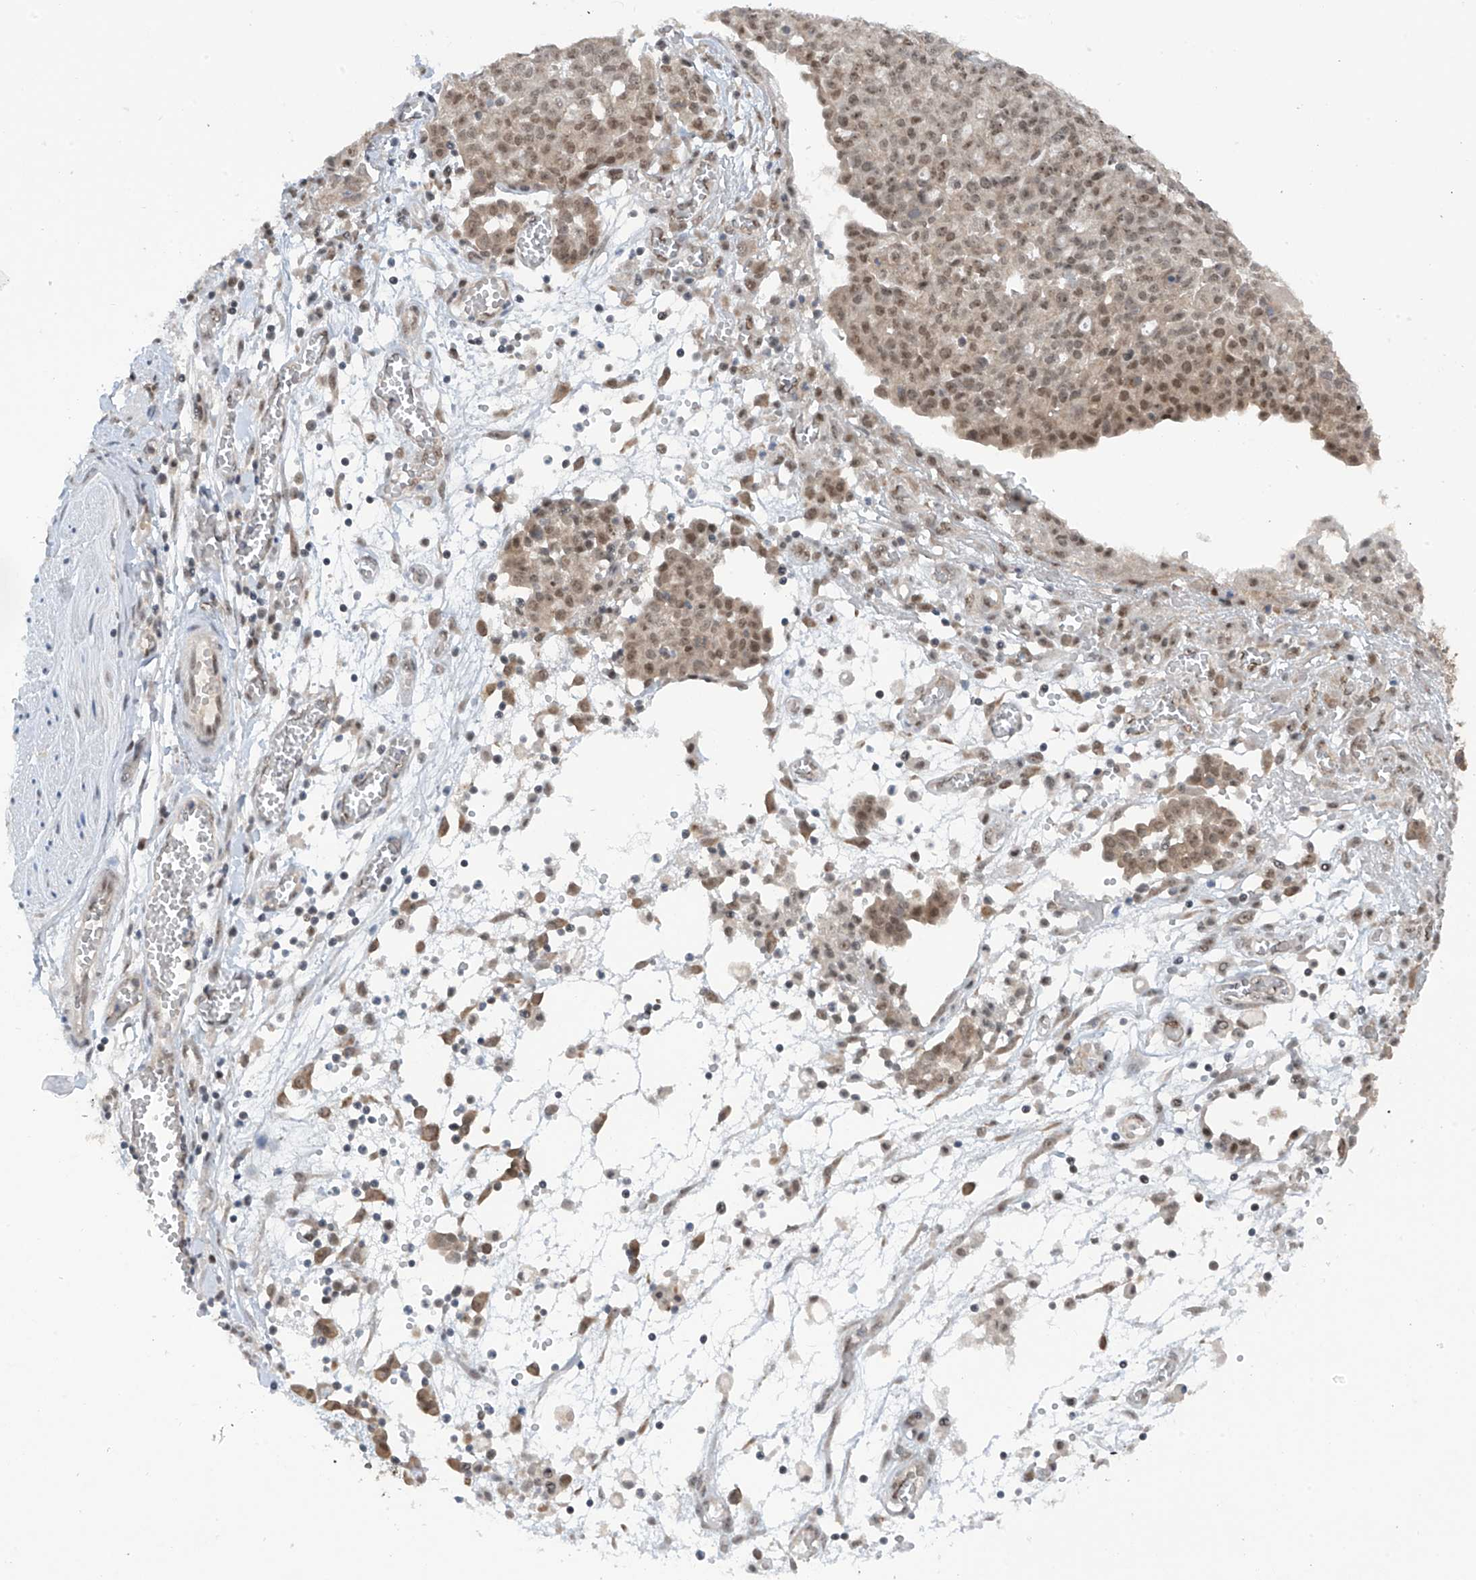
{"staining": {"intensity": "weak", "quantity": ">75%", "location": "nuclear"}, "tissue": "ovarian cancer", "cell_type": "Tumor cells", "image_type": "cancer", "snomed": [{"axis": "morphology", "description": "Cystadenocarcinoma, serous, NOS"}, {"axis": "topography", "description": "Soft tissue"}, {"axis": "topography", "description": "Ovary"}], "caption": "Brown immunohistochemical staining in ovarian cancer reveals weak nuclear staining in approximately >75% of tumor cells.", "gene": "RPAIN", "patient": {"sex": "female", "age": 57}}